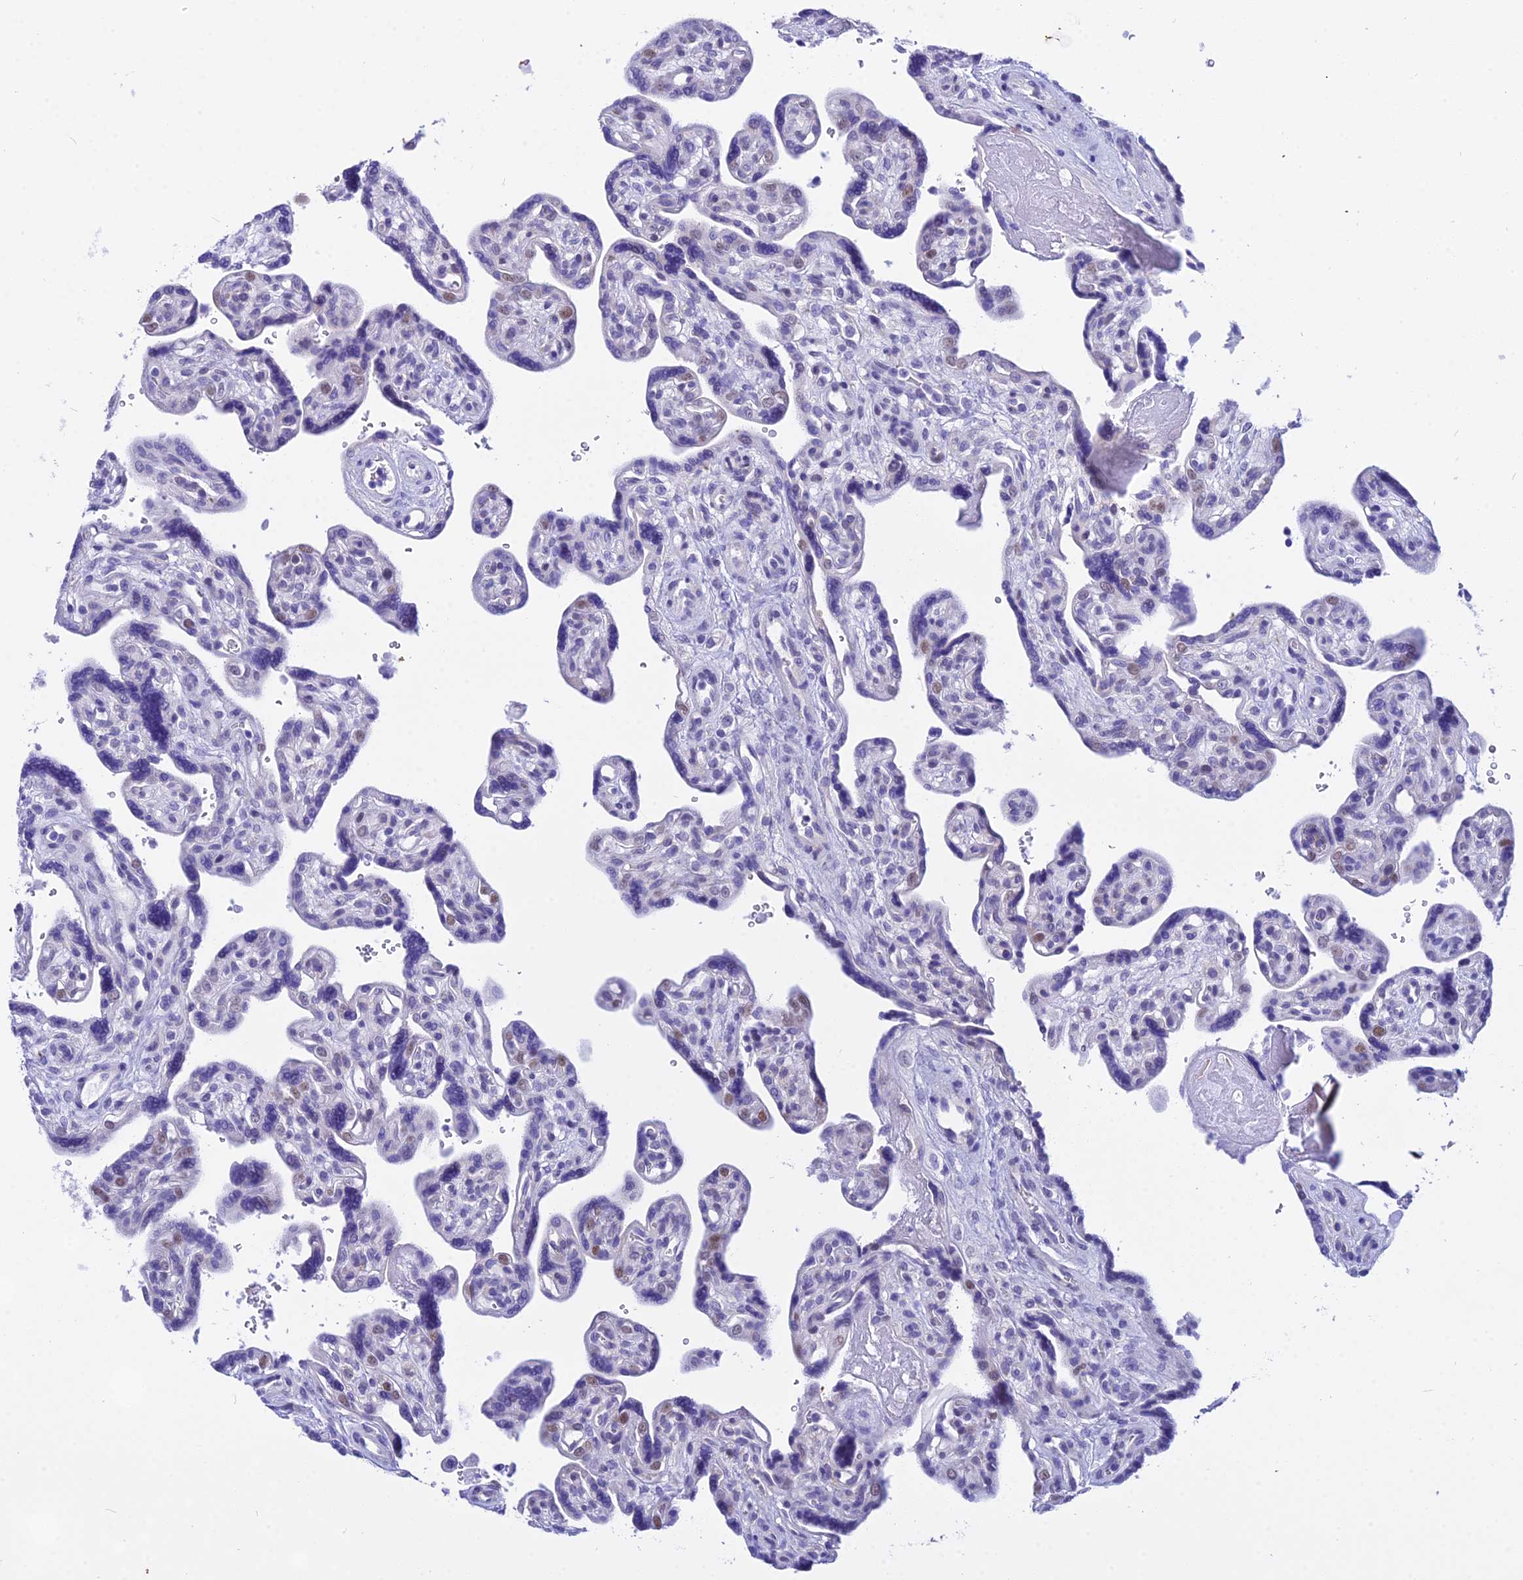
{"staining": {"intensity": "weak", "quantity": "<25%", "location": "nuclear"}, "tissue": "placenta", "cell_type": "Trophoblastic cells", "image_type": "normal", "snomed": [{"axis": "morphology", "description": "Normal tissue, NOS"}, {"axis": "topography", "description": "Placenta"}], "caption": "Immunohistochemistry histopathology image of unremarkable placenta: human placenta stained with DAB (3,3'-diaminobenzidine) demonstrates no significant protein staining in trophoblastic cells.", "gene": "DEFB107A", "patient": {"sex": "female", "age": 39}}